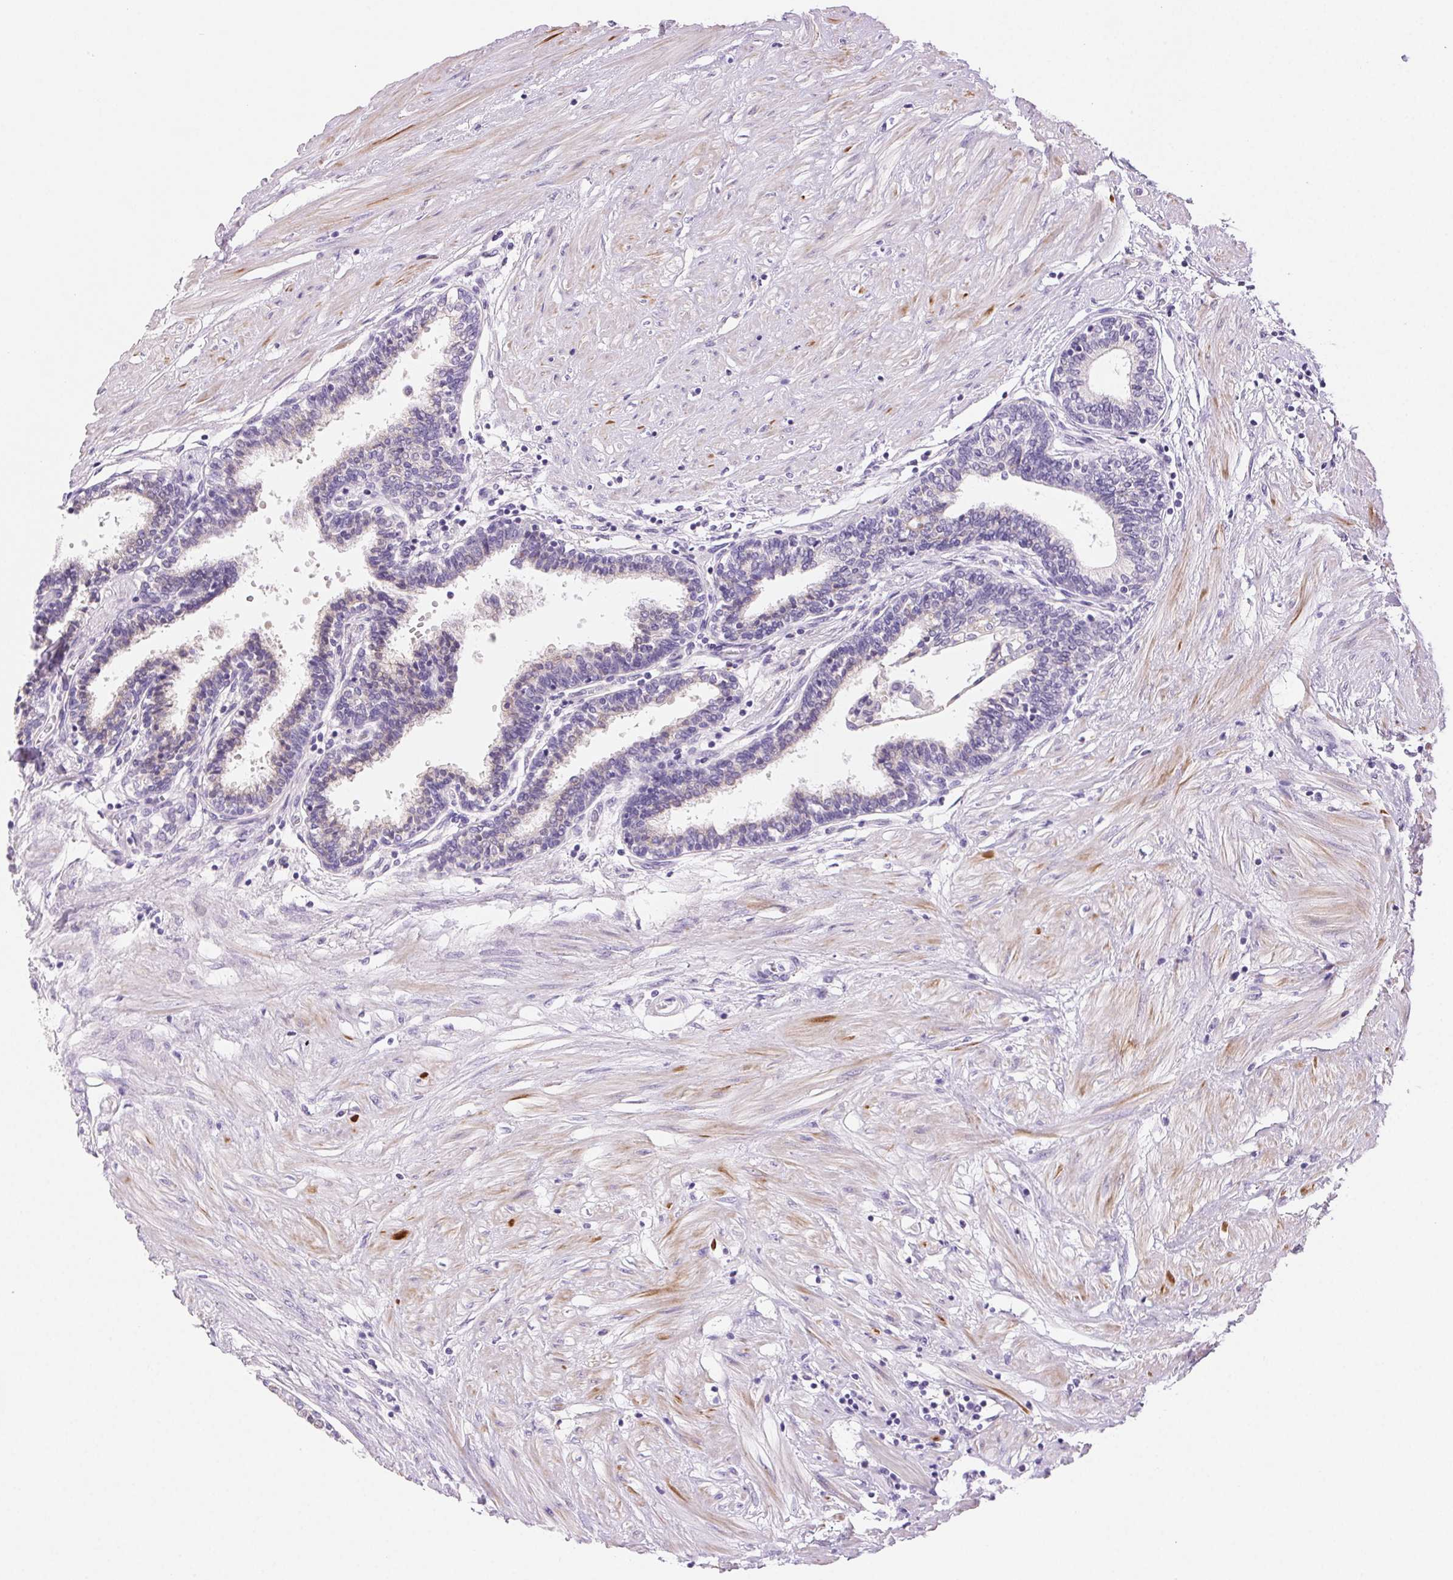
{"staining": {"intensity": "weak", "quantity": "<25%", "location": "cytoplasmic/membranous"}, "tissue": "prostate", "cell_type": "Glandular cells", "image_type": "normal", "snomed": [{"axis": "morphology", "description": "Normal tissue, NOS"}, {"axis": "topography", "description": "Prostate"}], "caption": "Immunohistochemistry of unremarkable prostate reveals no staining in glandular cells.", "gene": "ARHGAP11B", "patient": {"sex": "male", "age": 55}}